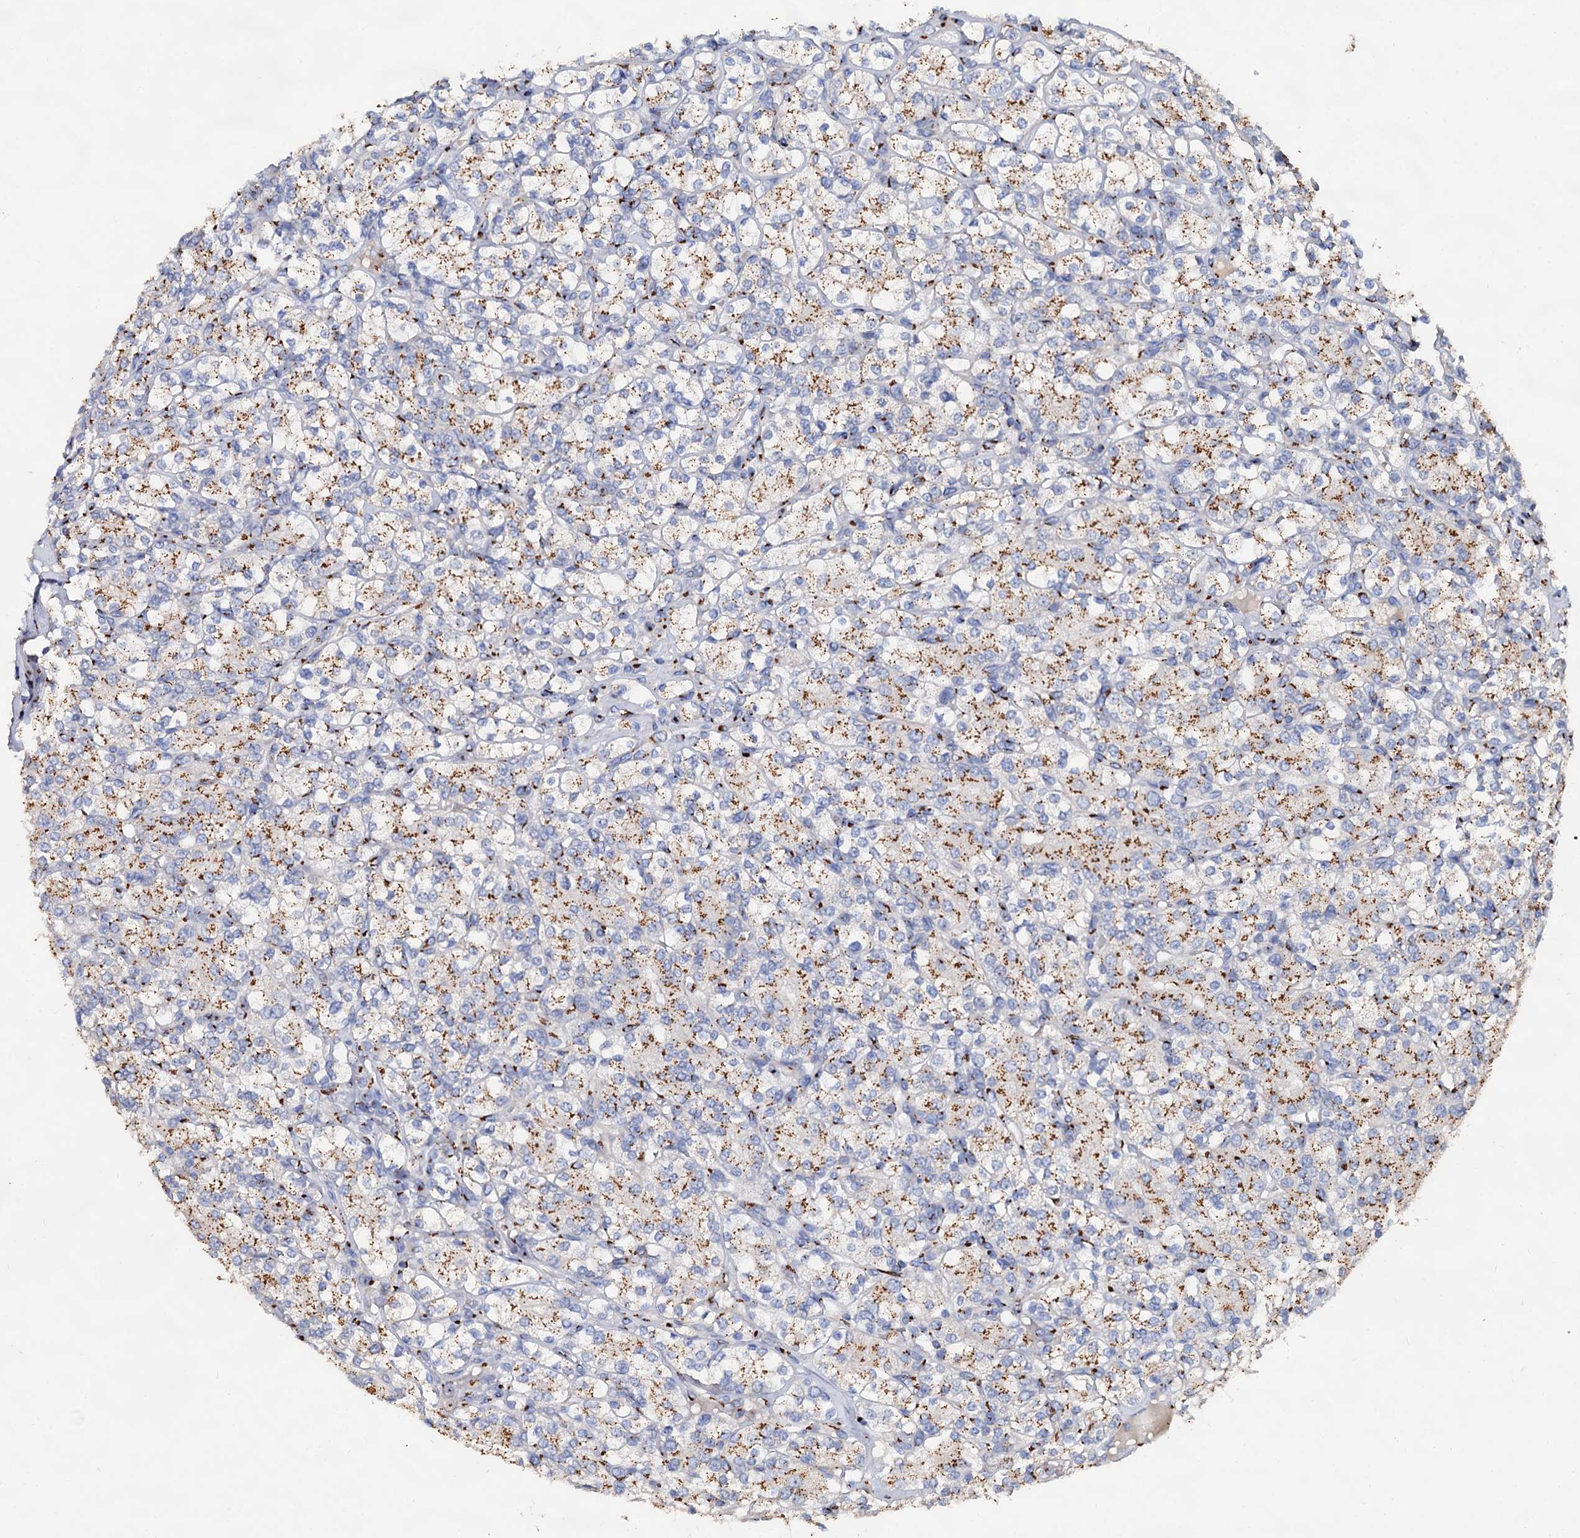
{"staining": {"intensity": "moderate", "quantity": ">75%", "location": "cytoplasmic/membranous"}, "tissue": "renal cancer", "cell_type": "Tumor cells", "image_type": "cancer", "snomed": [{"axis": "morphology", "description": "Adenocarcinoma, NOS"}, {"axis": "topography", "description": "Kidney"}], "caption": "Human renal adenocarcinoma stained with a protein marker displays moderate staining in tumor cells.", "gene": "TM9SF3", "patient": {"sex": "male", "age": 77}}